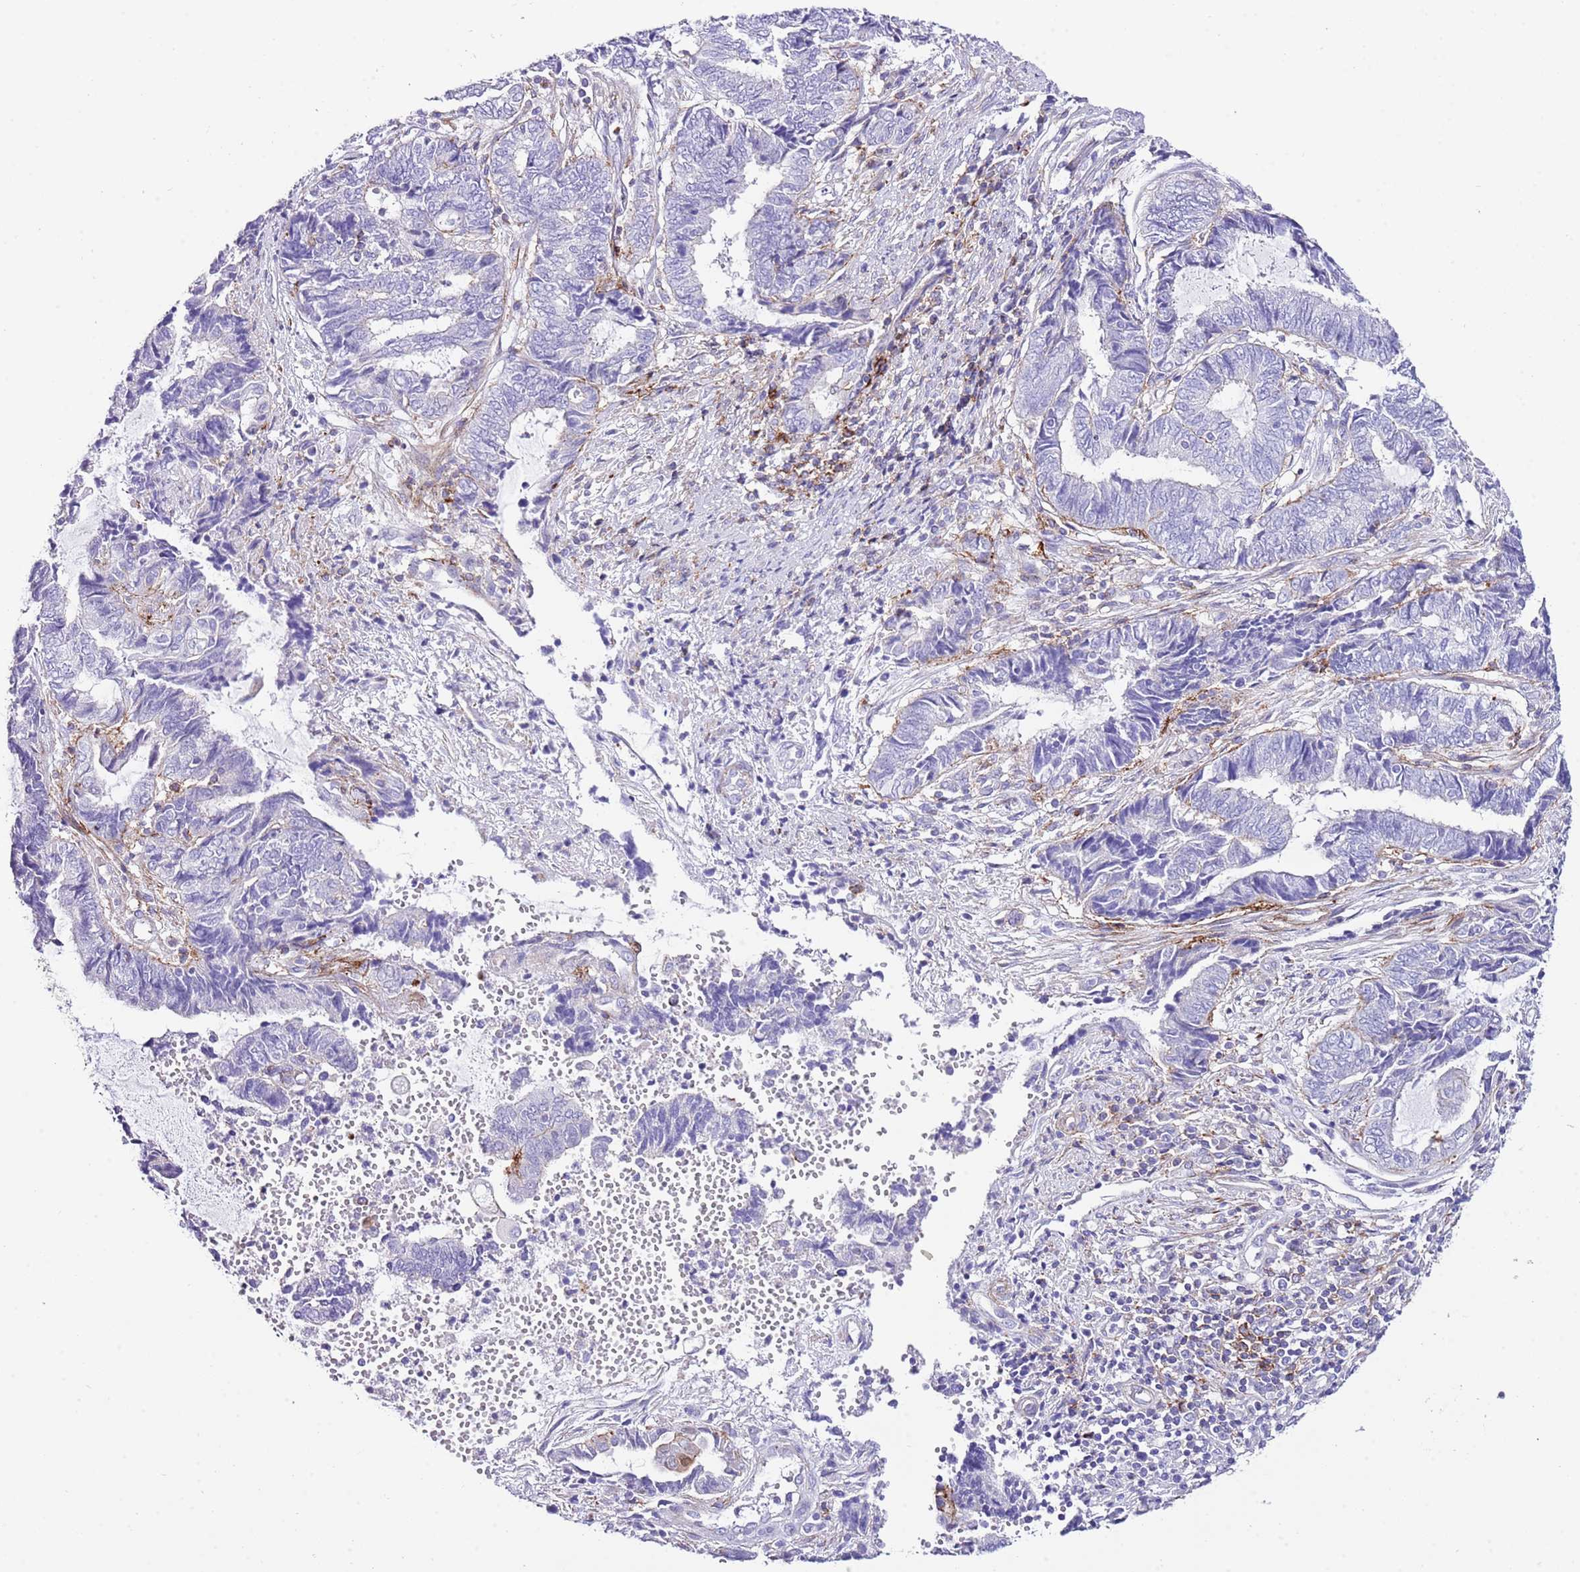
{"staining": {"intensity": "negative", "quantity": "none", "location": "none"}, "tissue": "endometrial cancer", "cell_type": "Tumor cells", "image_type": "cancer", "snomed": [{"axis": "morphology", "description": "Adenocarcinoma, NOS"}, {"axis": "topography", "description": "Uterus"}, {"axis": "topography", "description": "Endometrium"}], "caption": "Tumor cells are negative for brown protein staining in adenocarcinoma (endometrial).", "gene": "ALDH3A1", "patient": {"sex": "female", "age": 70}}